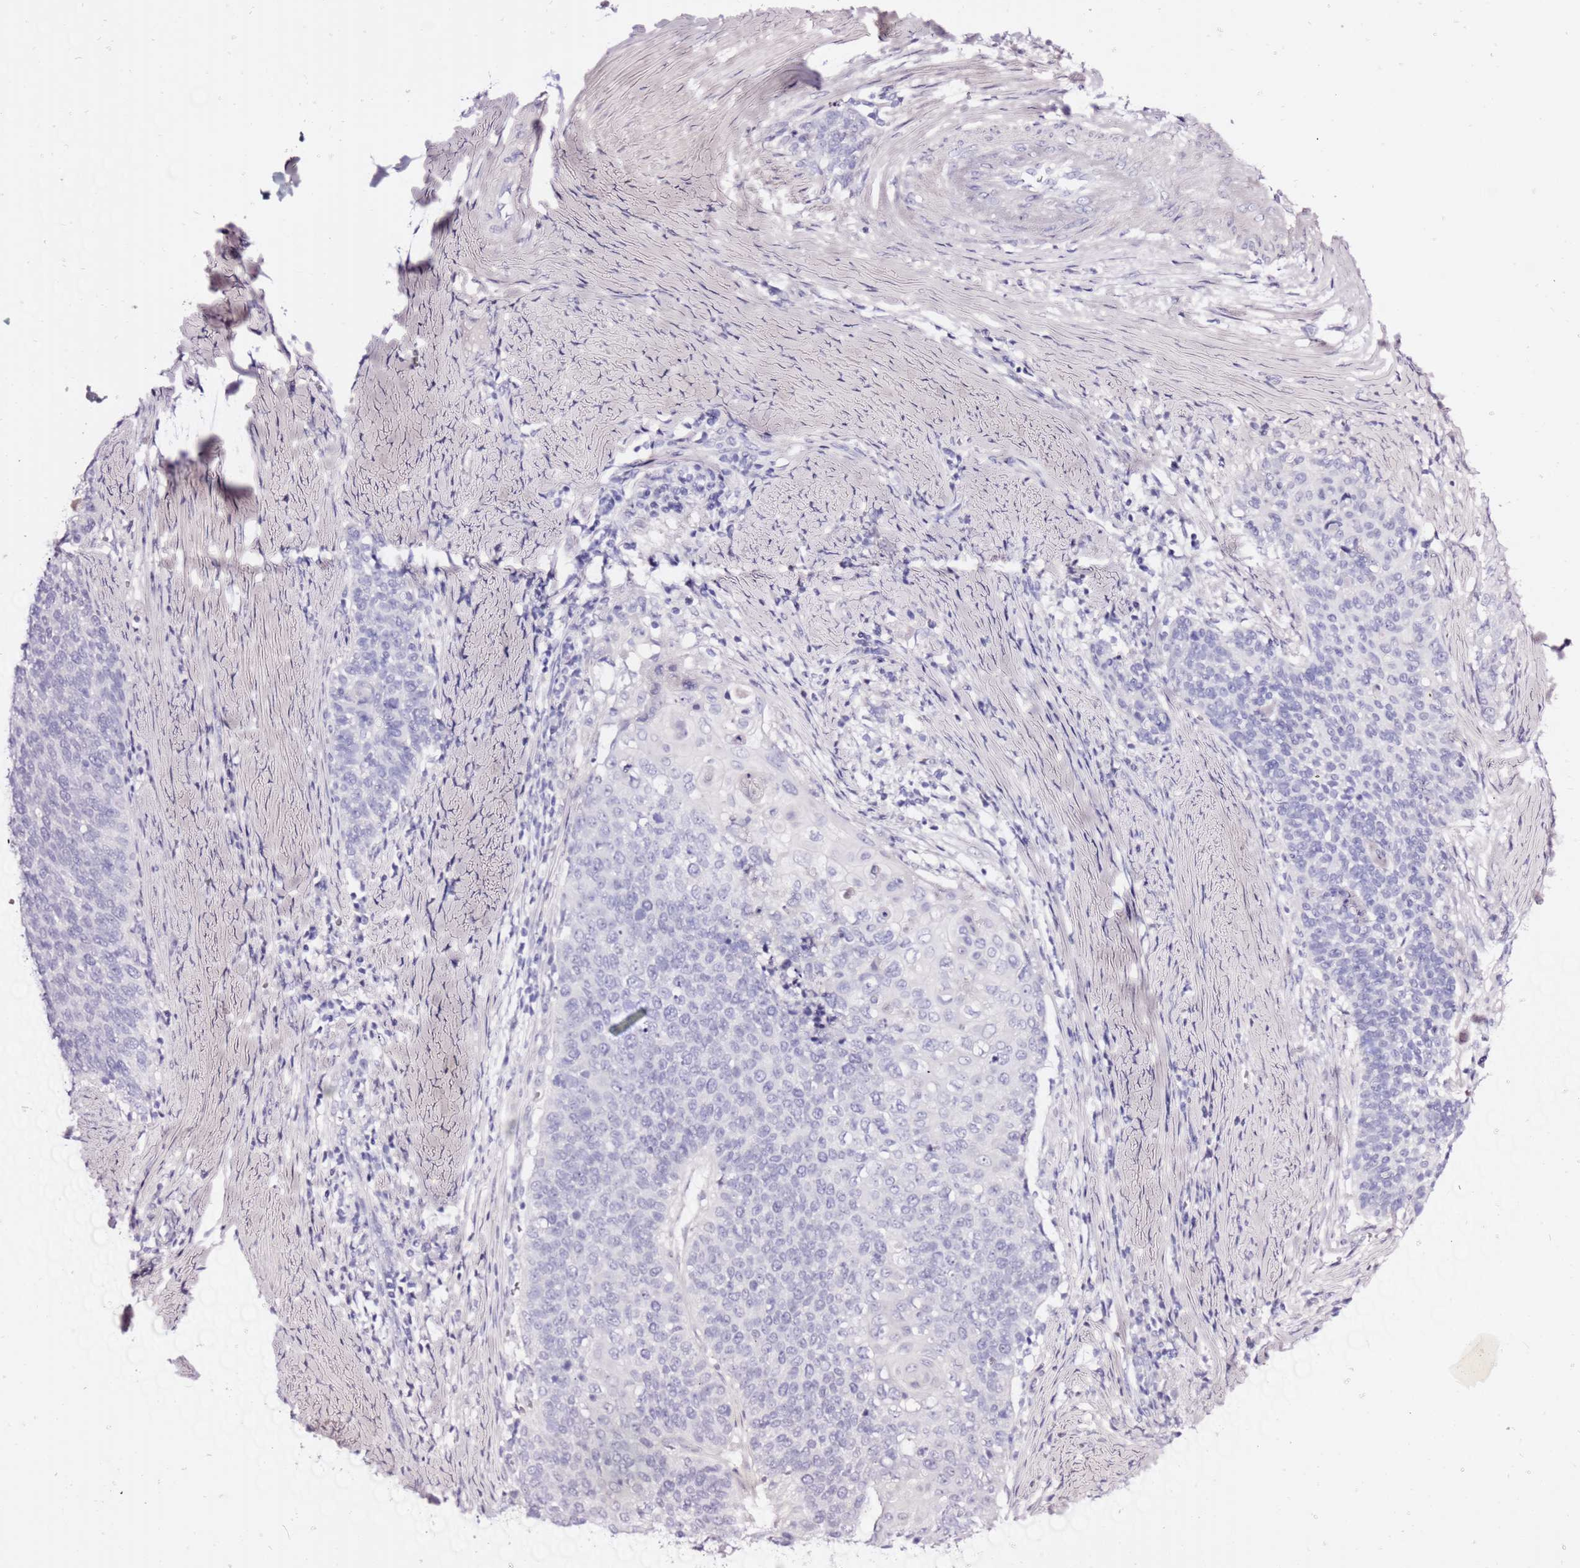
{"staining": {"intensity": "negative", "quantity": "none", "location": "none"}, "tissue": "cervical cancer", "cell_type": "Tumor cells", "image_type": "cancer", "snomed": [{"axis": "morphology", "description": "Squamous cell carcinoma, NOS"}, {"axis": "topography", "description": "Cervix"}], "caption": "The IHC photomicrograph has no significant positivity in tumor cells of cervical cancer tissue. (DAB (3,3'-diaminobenzidine) immunohistochemistry (IHC) with hematoxylin counter stain).", "gene": "LIPF", "patient": {"sex": "female", "age": 39}}